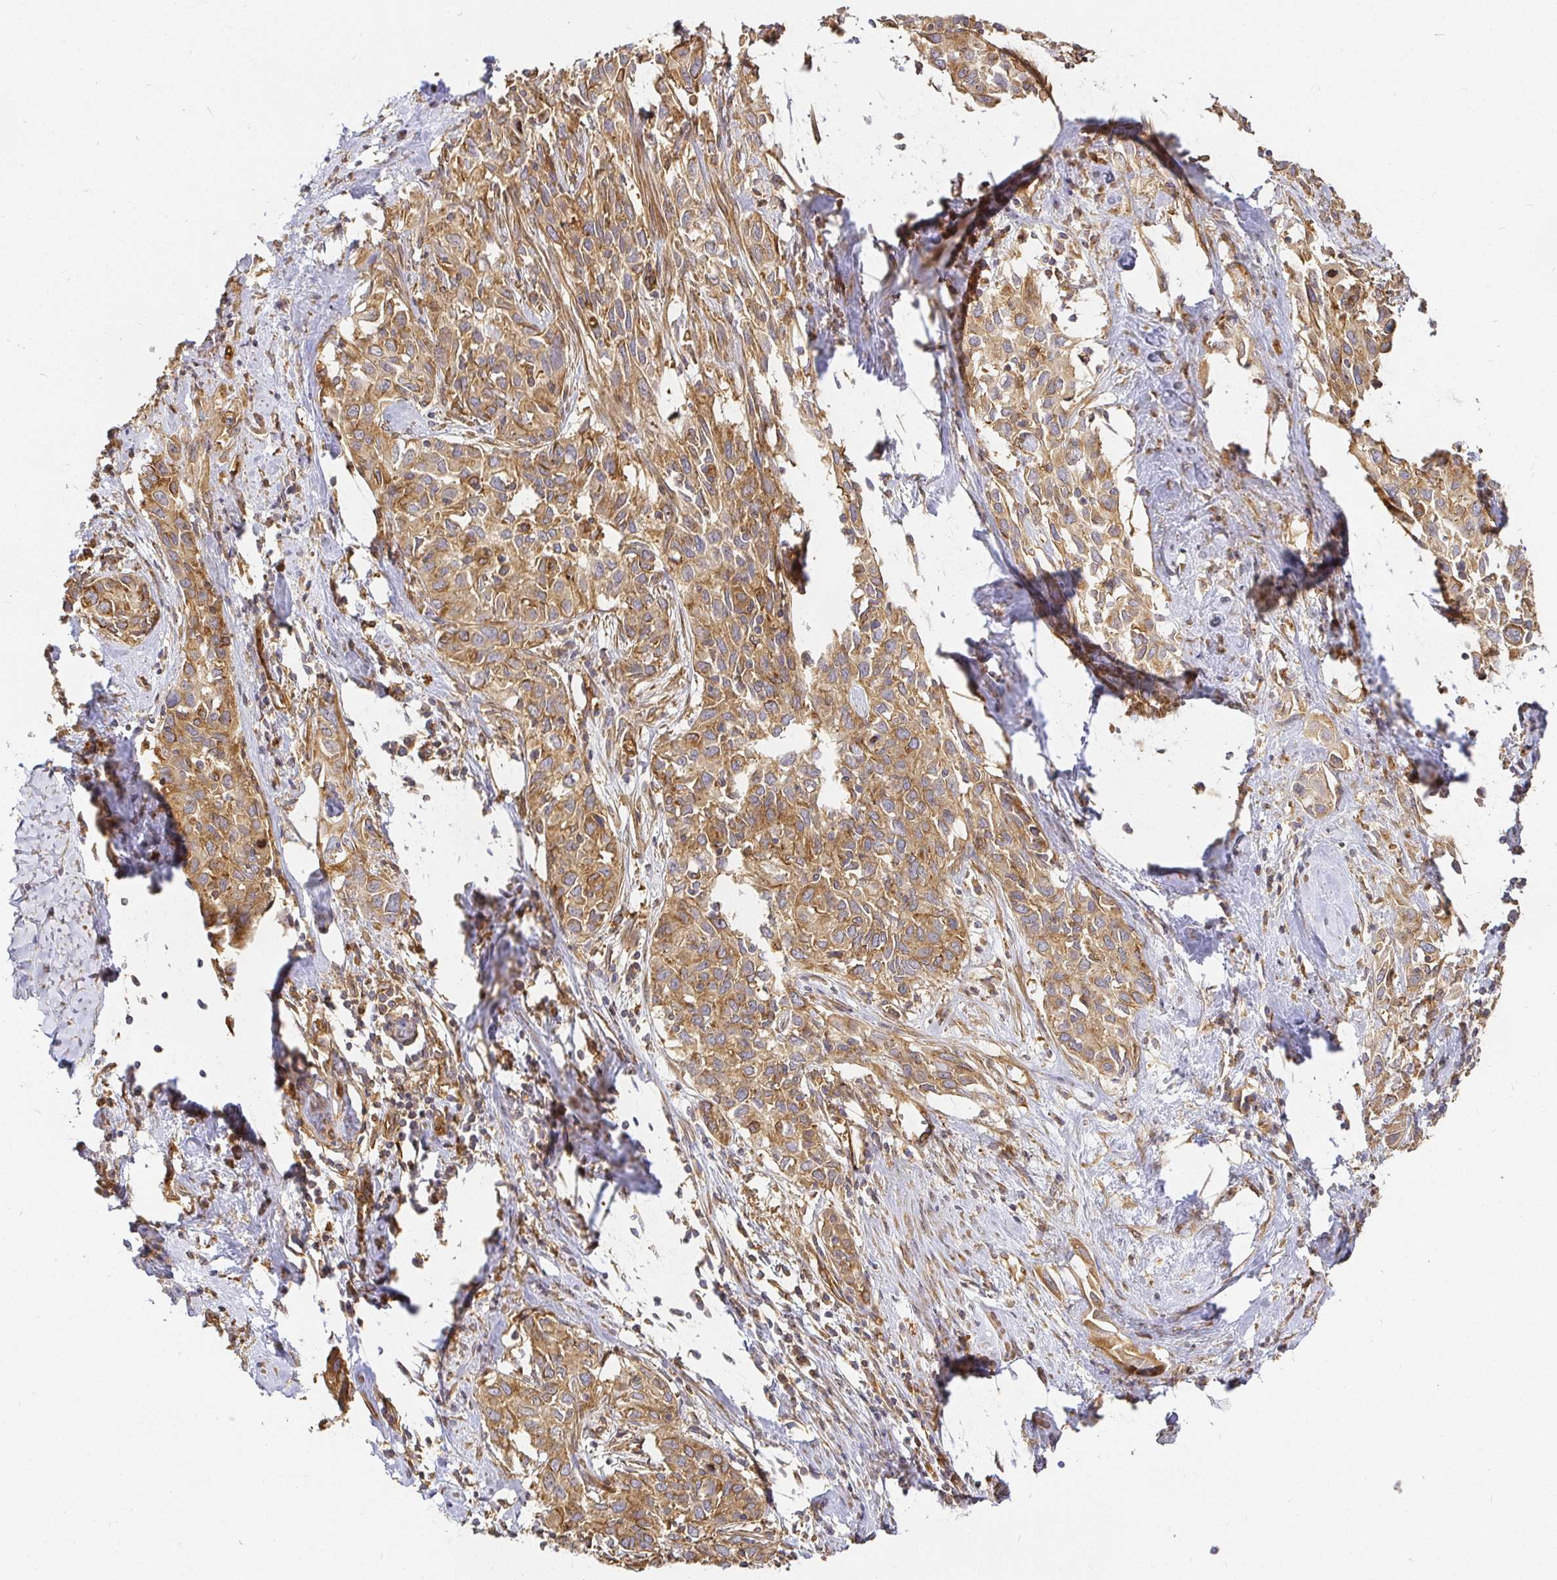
{"staining": {"intensity": "moderate", "quantity": ">75%", "location": "cytoplasmic/membranous"}, "tissue": "cervical cancer", "cell_type": "Tumor cells", "image_type": "cancer", "snomed": [{"axis": "morphology", "description": "Squamous cell carcinoma, NOS"}, {"axis": "topography", "description": "Cervix"}], "caption": "An image of human cervical cancer stained for a protein reveals moderate cytoplasmic/membranous brown staining in tumor cells. Nuclei are stained in blue.", "gene": "KIF5B", "patient": {"sex": "female", "age": 51}}